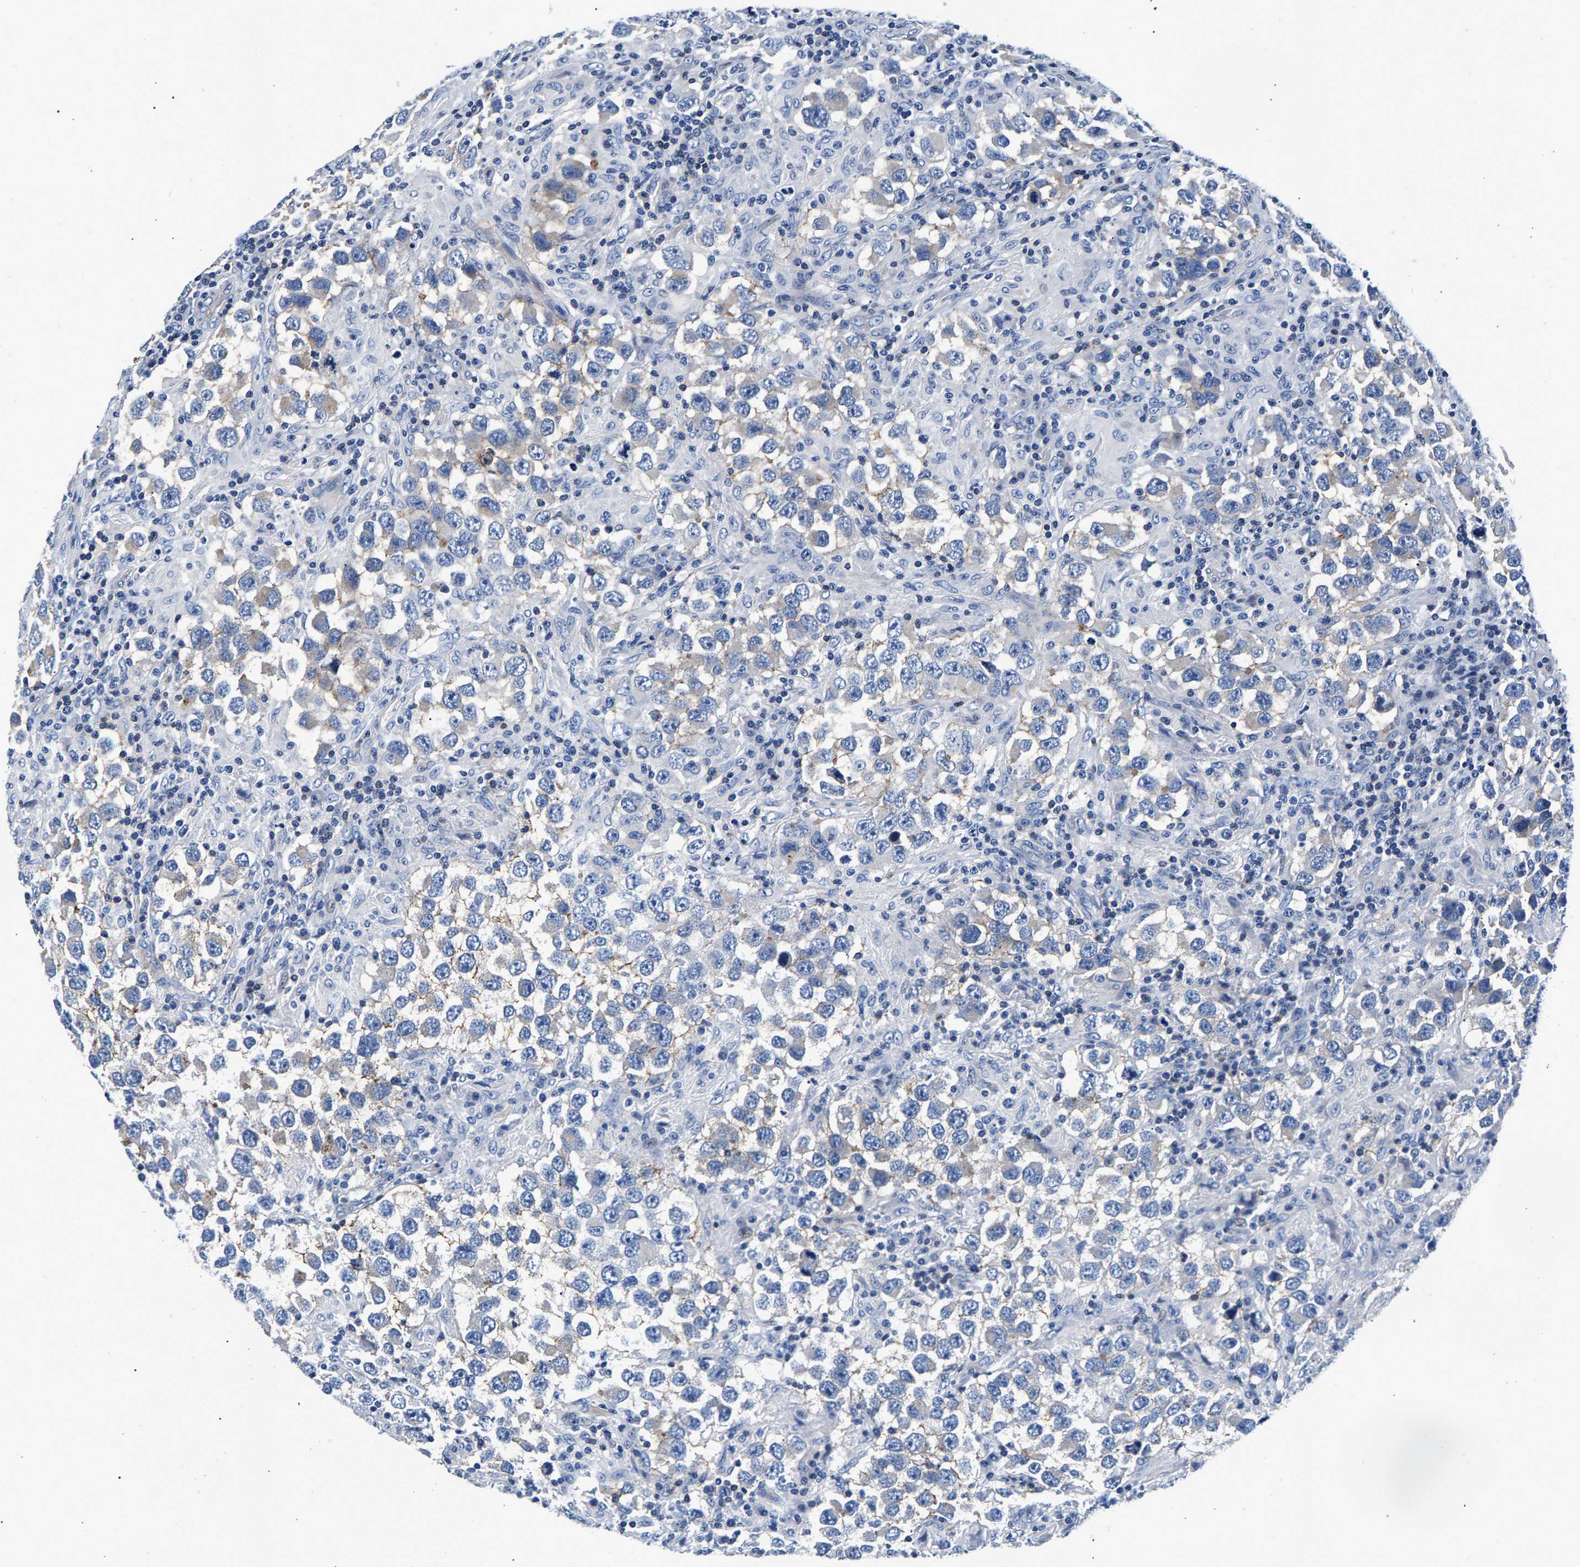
{"staining": {"intensity": "weak", "quantity": "25%-75%", "location": "cytoplasmic/membranous"}, "tissue": "testis cancer", "cell_type": "Tumor cells", "image_type": "cancer", "snomed": [{"axis": "morphology", "description": "Carcinoma, Embryonal, NOS"}, {"axis": "topography", "description": "Testis"}], "caption": "Immunohistochemistry (IHC) photomicrograph of neoplastic tissue: human testis cancer (embryonal carcinoma) stained using IHC demonstrates low levels of weak protein expression localized specifically in the cytoplasmic/membranous of tumor cells, appearing as a cytoplasmic/membranous brown color.", "gene": "P2RY4", "patient": {"sex": "male", "age": 21}}